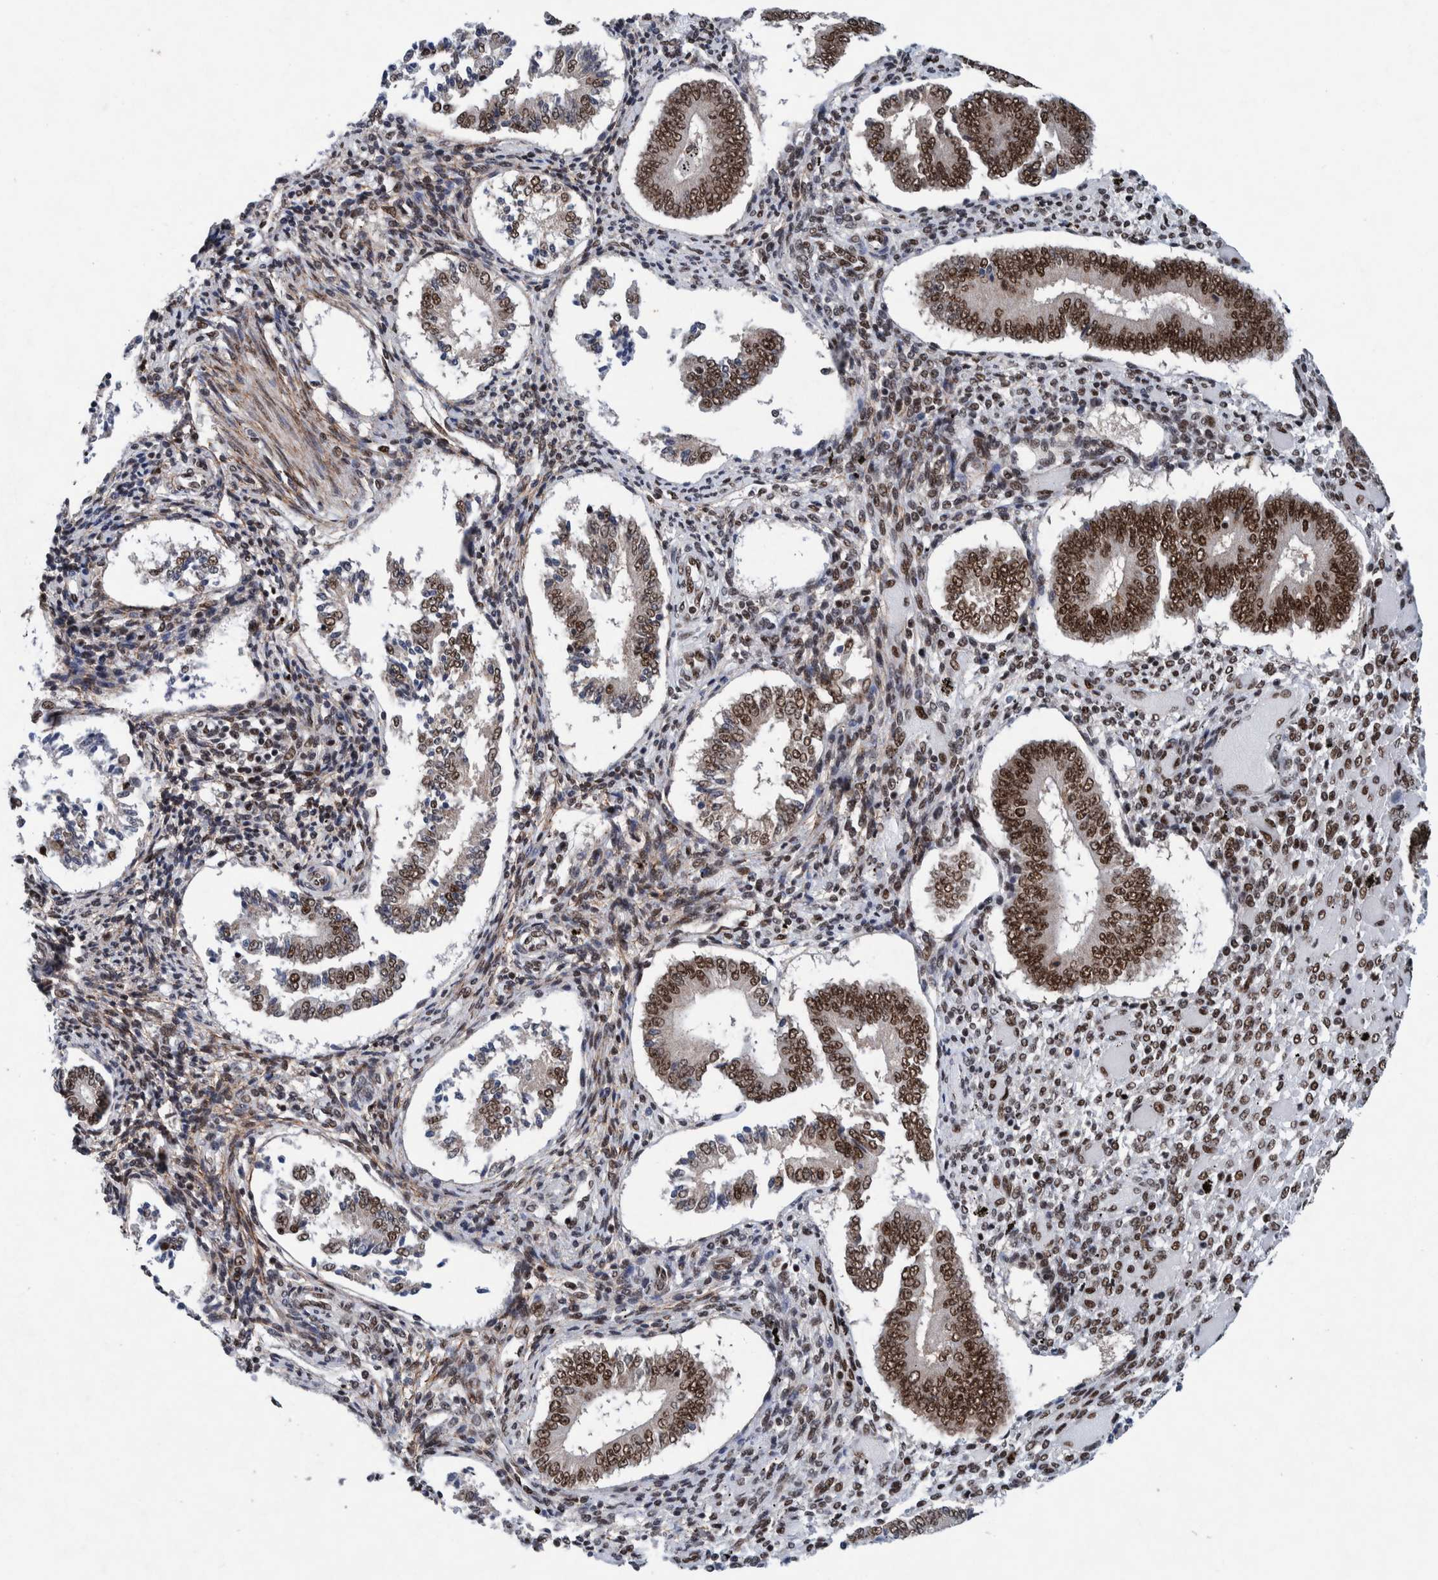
{"staining": {"intensity": "moderate", "quantity": ">75%", "location": "nuclear"}, "tissue": "endometrium", "cell_type": "Cells in endometrial stroma", "image_type": "normal", "snomed": [{"axis": "morphology", "description": "Normal tissue, NOS"}, {"axis": "topography", "description": "Endometrium"}], "caption": "Approximately >75% of cells in endometrial stroma in normal endometrium display moderate nuclear protein expression as visualized by brown immunohistochemical staining.", "gene": "TAF10", "patient": {"sex": "female", "age": 42}}